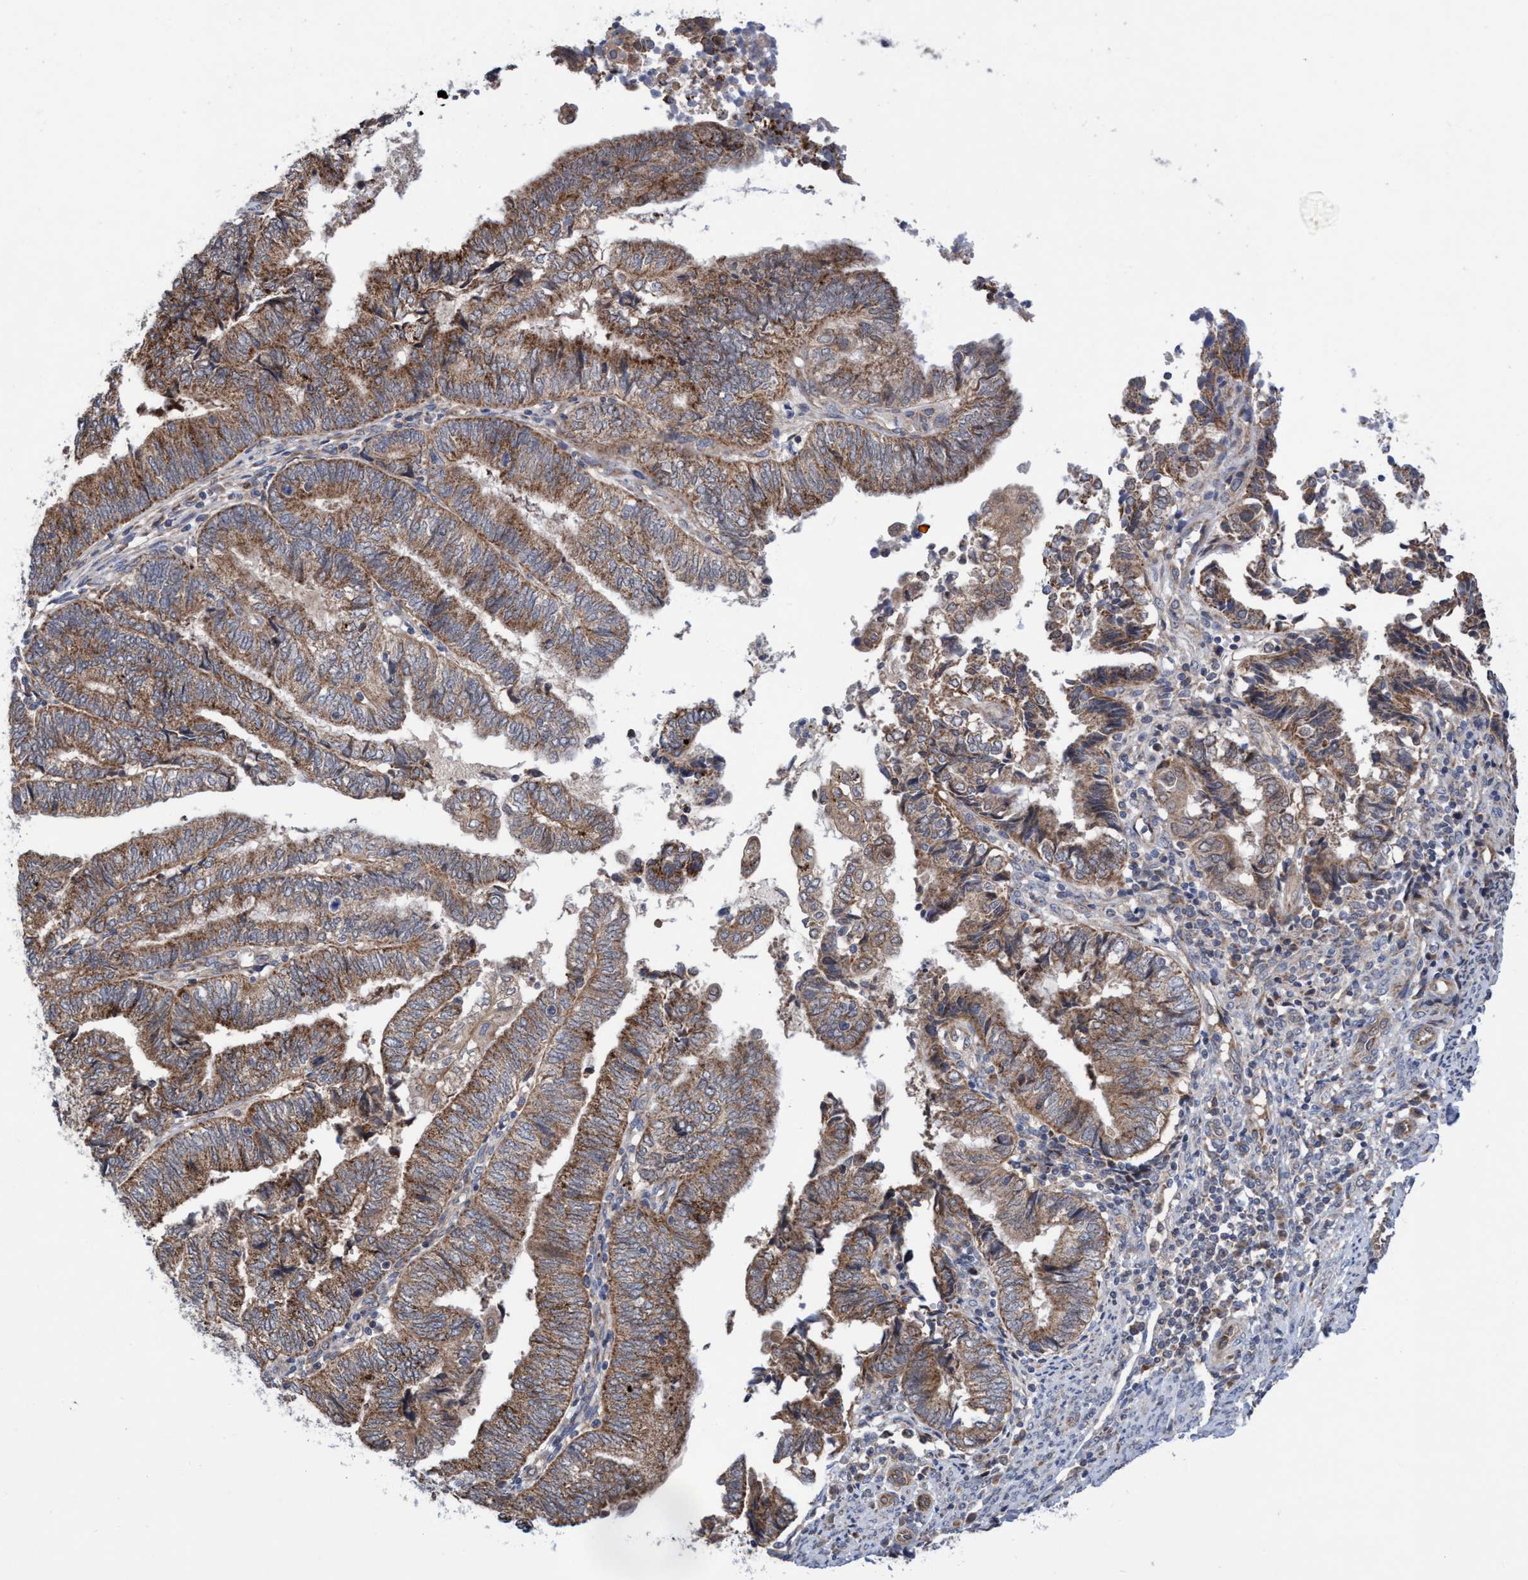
{"staining": {"intensity": "moderate", "quantity": ">75%", "location": "cytoplasmic/membranous"}, "tissue": "endometrial cancer", "cell_type": "Tumor cells", "image_type": "cancer", "snomed": [{"axis": "morphology", "description": "Adenocarcinoma, NOS"}, {"axis": "topography", "description": "Uterus"}, {"axis": "topography", "description": "Endometrium"}], "caption": "Protein staining demonstrates moderate cytoplasmic/membranous positivity in about >75% of tumor cells in endometrial adenocarcinoma. Nuclei are stained in blue.", "gene": "P2RY14", "patient": {"sex": "female", "age": 70}}